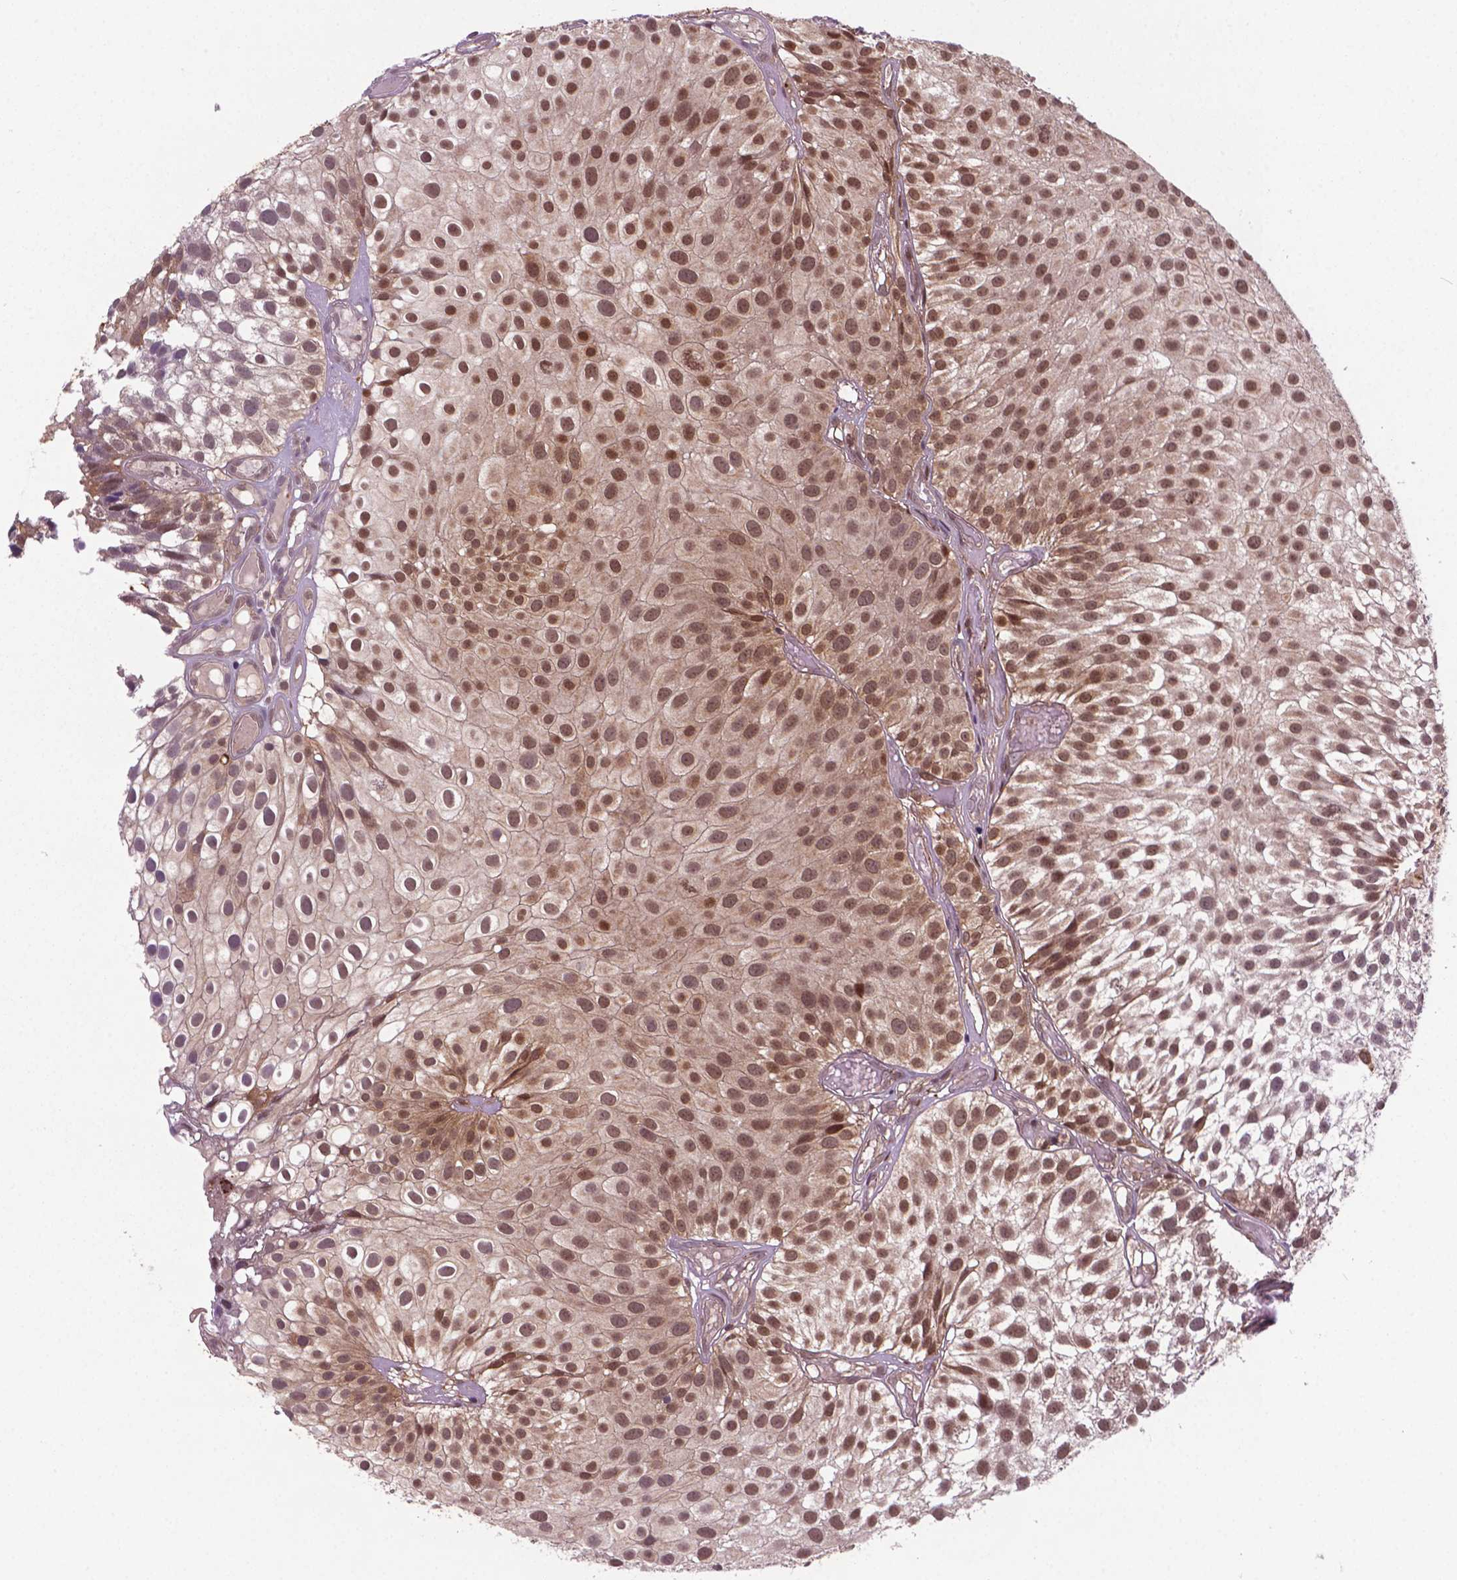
{"staining": {"intensity": "moderate", "quantity": ">75%", "location": "nuclear"}, "tissue": "urothelial cancer", "cell_type": "Tumor cells", "image_type": "cancer", "snomed": [{"axis": "morphology", "description": "Urothelial carcinoma, Low grade"}, {"axis": "topography", "description": "Urinary bladder"}], "caption": "Low-grade urothelial carcinoma tissue demonstrates moderate nuclear expression in approximately >75% of tumor cells", "gene": "PLIN3", "patient": {"sex": "male", "age": 79}}